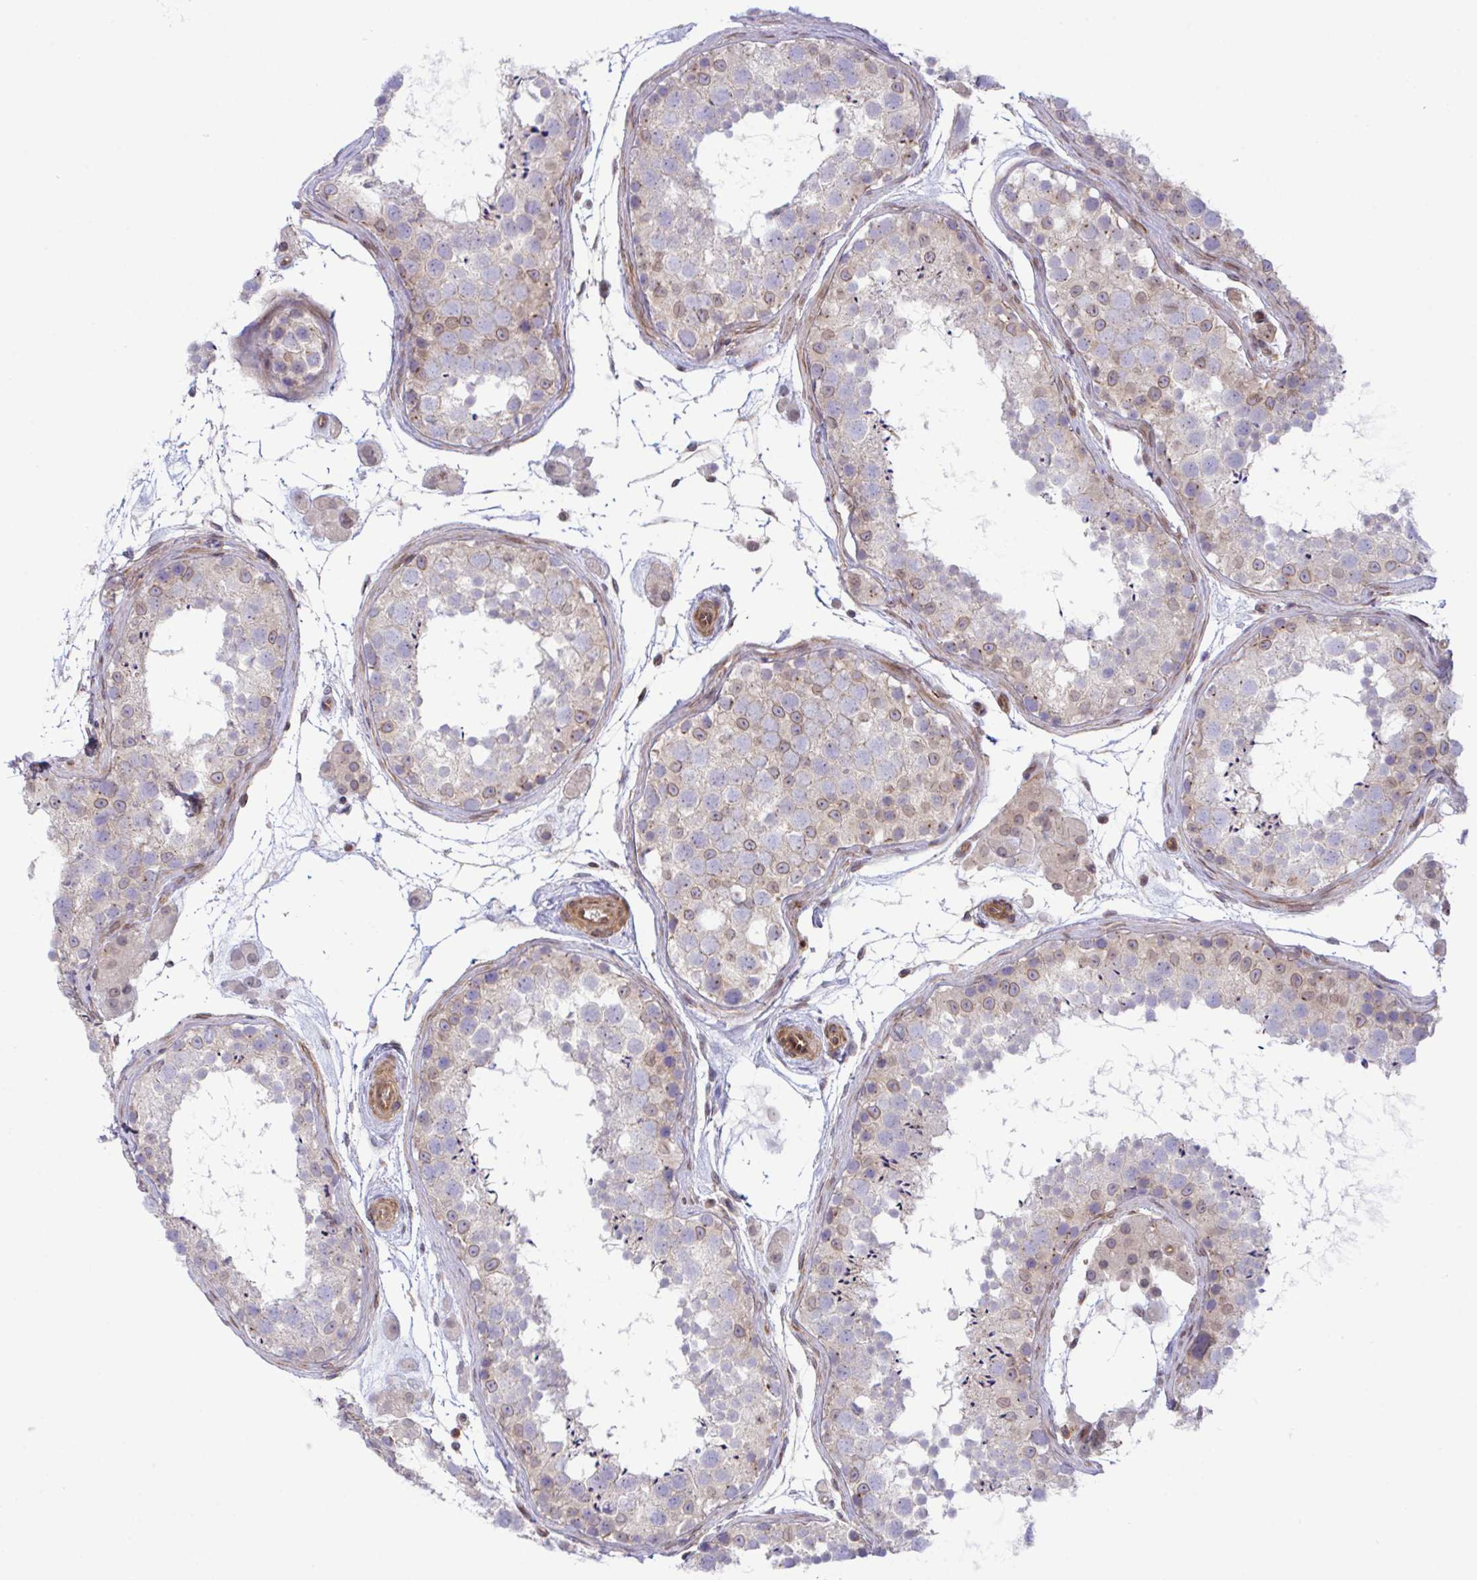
{"staining": {"intensity": "weak", "quantity": "<25%", "location": "cytoplasmic/membranous,nuclear"}, "tissue": "testis", "cell_type": "Cells in seminiferous ducts", "image_type": "normal", "snomed": [{"axis": "morphology", "description": "Normal tissue, NOS"}, {"axis": "topography", "description": "Testis"}], "caption": "High magnification brightfield microscopy of normal testis stained with DAB (3,3'-diaminobenzidine) (brown) and counterstained with hematoxylin (blue): cells in seminiferous ducts show no significant expression.", "gene": "ZBED3", "patient": {"sex": "male", "age": 41}}